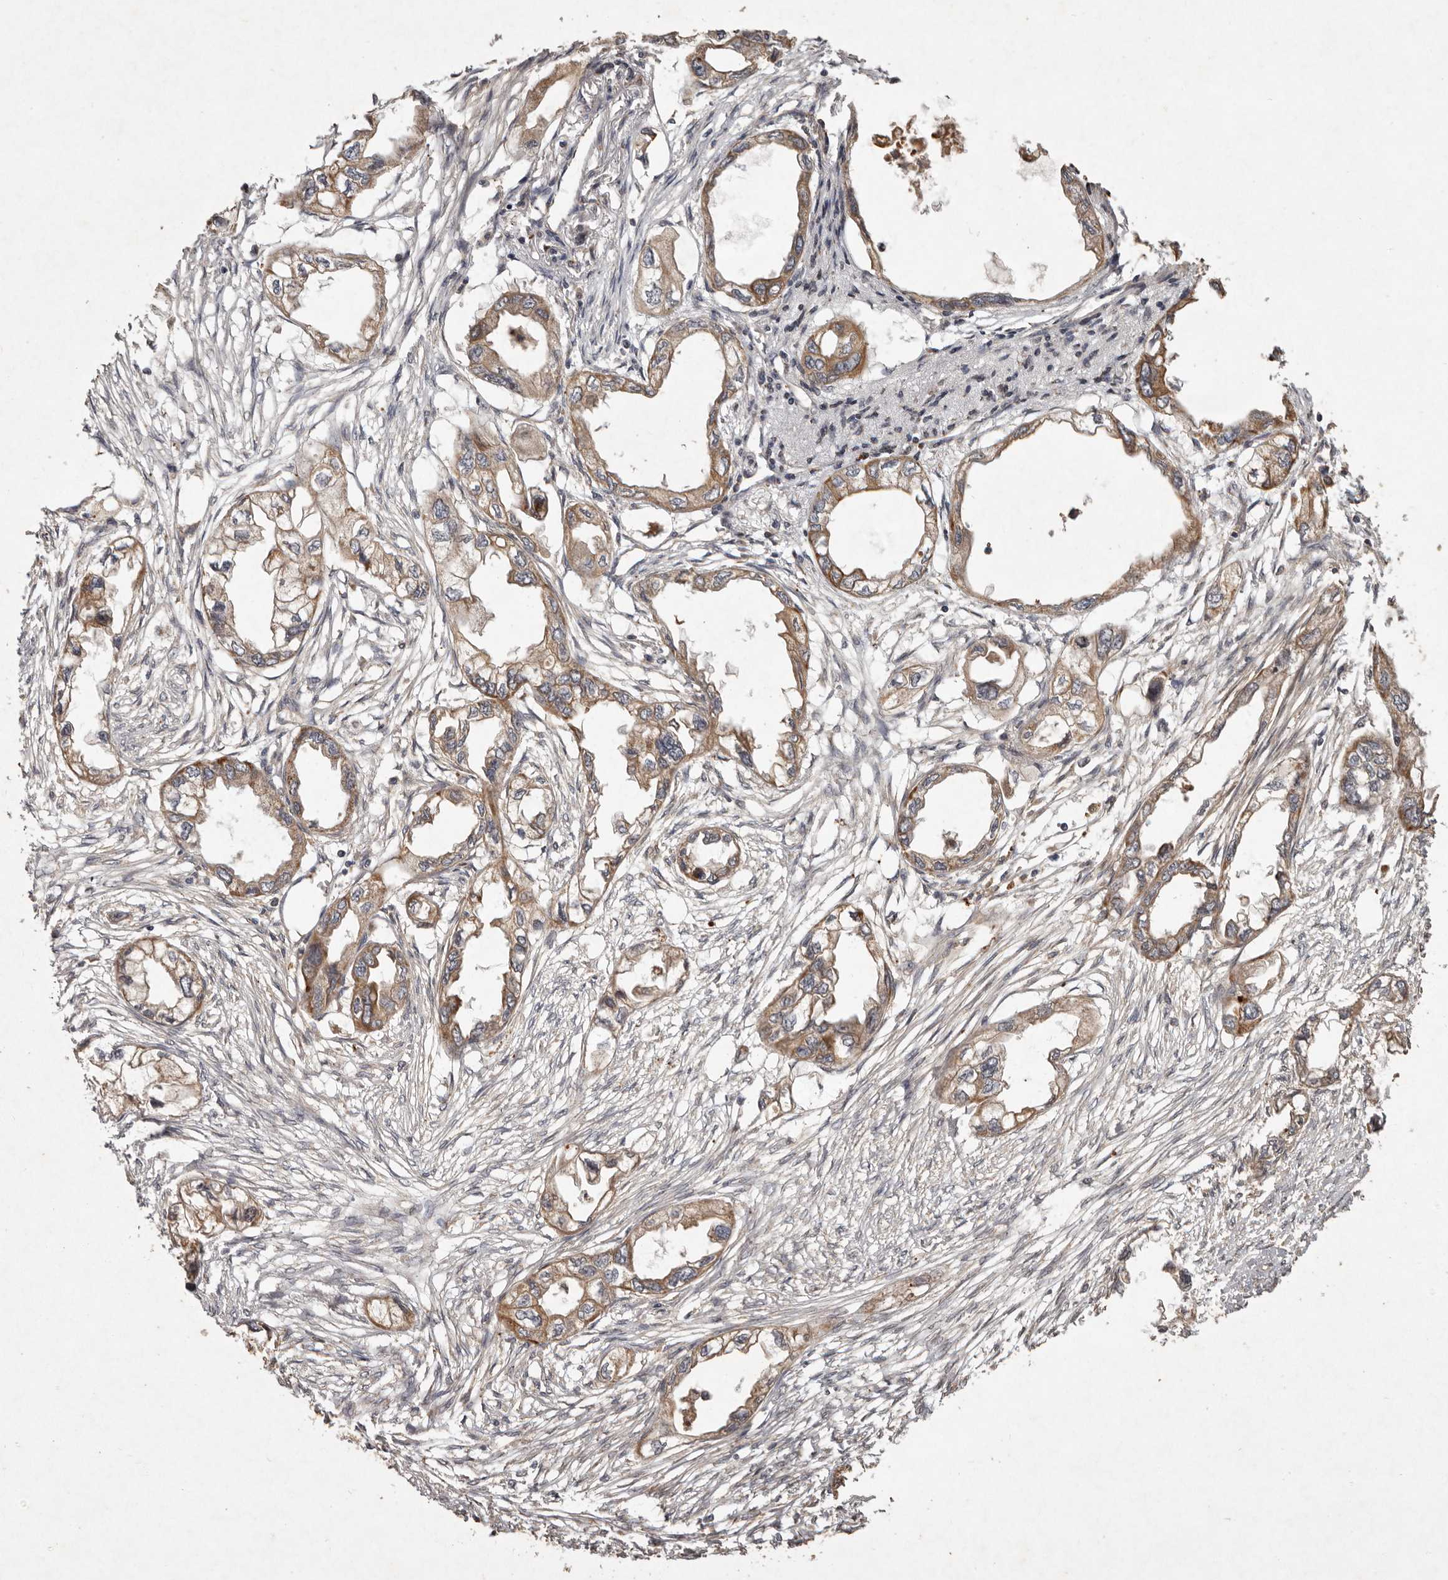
{"staining": {"intensity": "moderate", "quantity": ">75%", "location": "cytoplasmic/membranous"}, "tissue": "endometrial cancer", "cell_type": "Tumor cells", "image_type": "cancer", "snomed": [{"axis": "morphology", "description": "Adenocarcinoma, NOS"}, {"axis": "morphology", "description": "Adenocarcinoma, metastatic, NOS"}, {"axis": "topography", "description": "Adipose tissue"}, {"axis": "topography", "description": "Endometrium"}], "caption": "The histopathology image demonstrates a brown stain indicating the presence of a protein in the cytoplasmic/membranous of tumor cells in metastatic adenocarcinoma (endometrial).", "gene": "SEMA3A", "patient": {"sex": "female", "age": 67}}